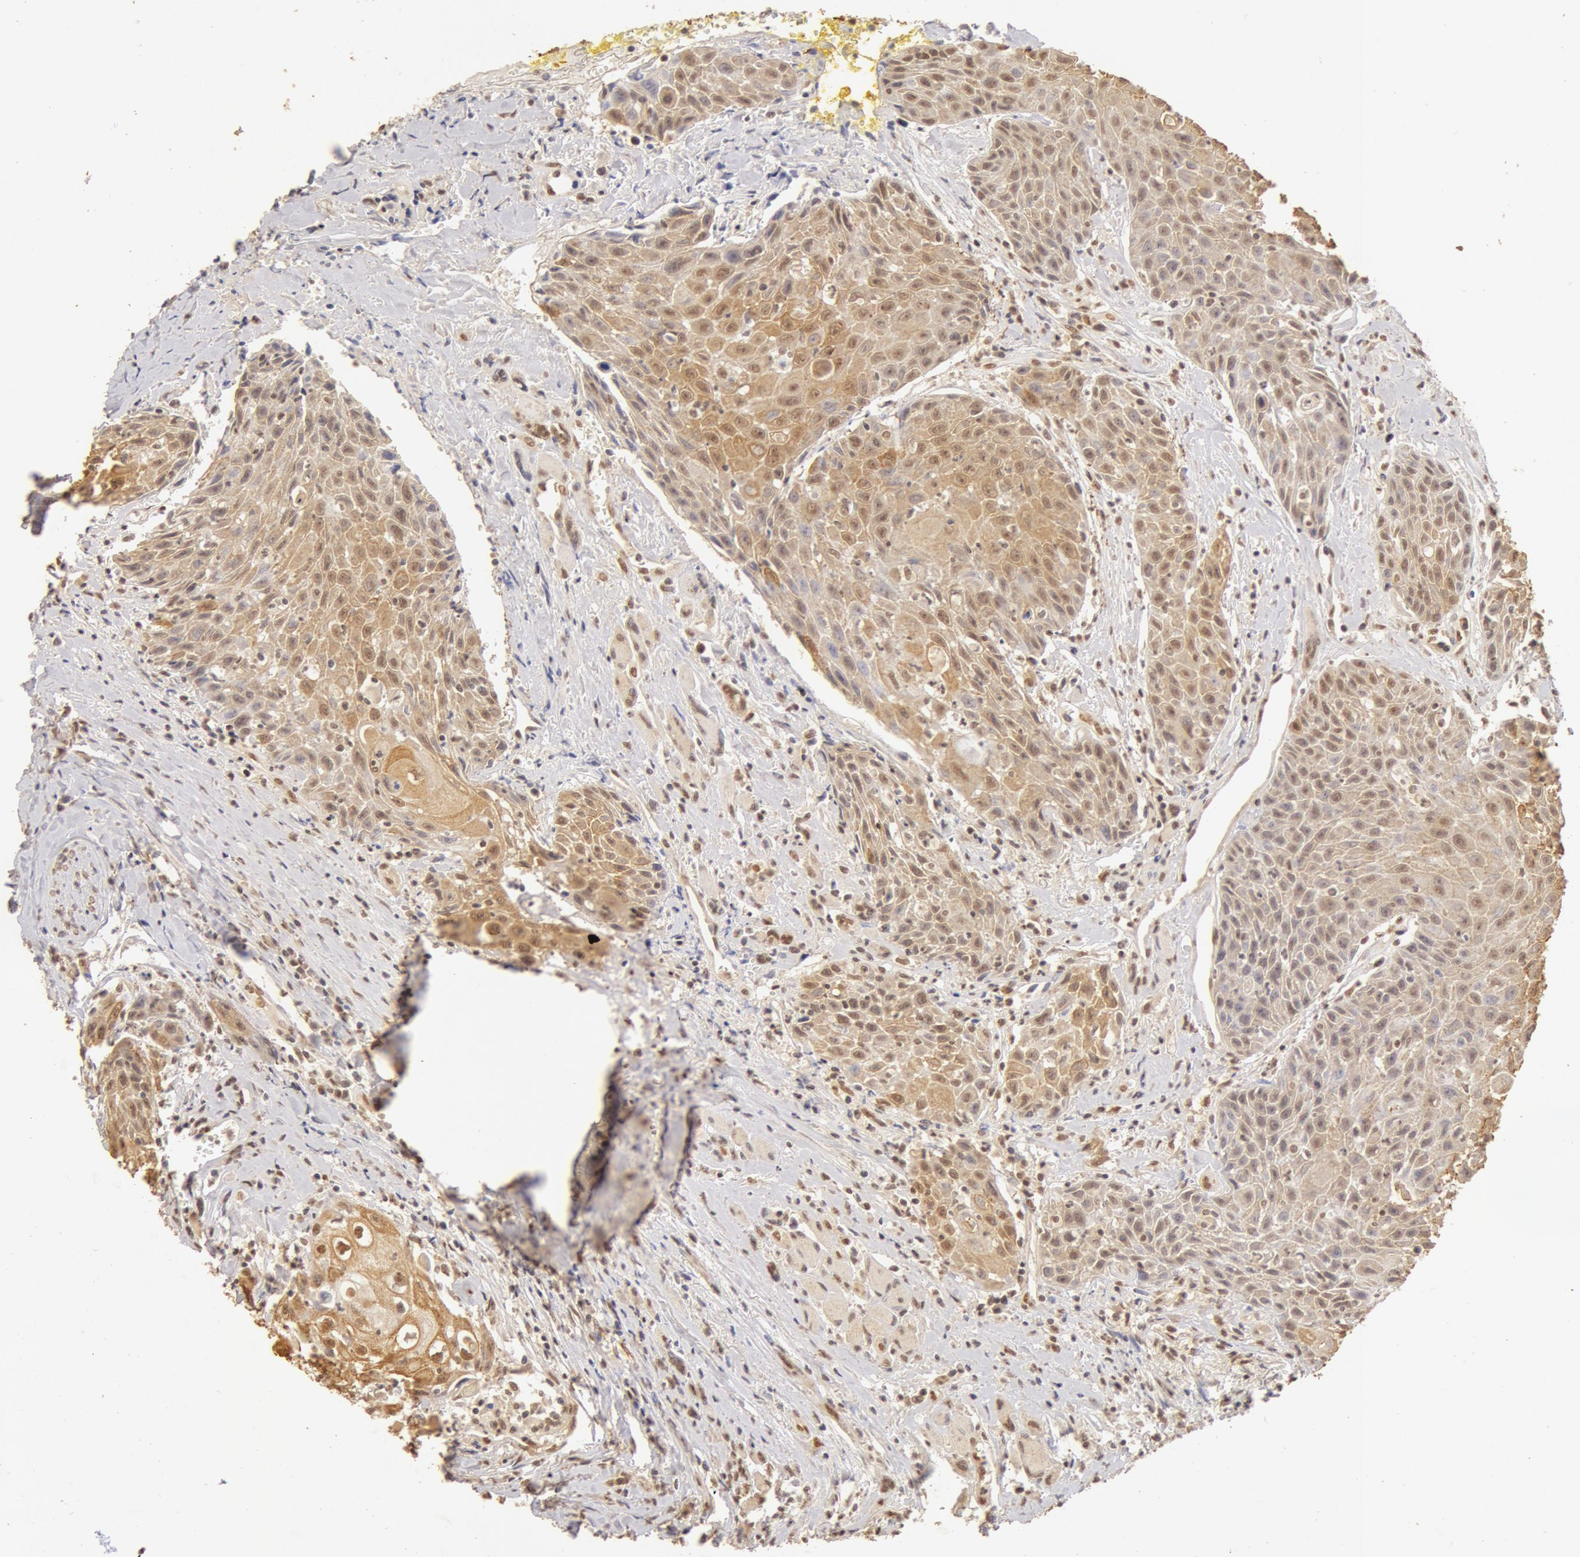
{"staining": {"intensity": "moderate", "quantity": ">75%", "location": "cytoplasmic/membranous,nuclear"}, "tissue": "head and neck cancer", "cell_type": "Tumor cells", "image_type": "cancer", "snomed": [{"axis": "morphology", "description": "Squamous cell carcinoma, NOS"}, {"axis": "topography", "description": "Oral tissue"}, {"axis": "topography", "description": "Head-Neck"}], "caption": "Immunohistochemical staining of human head and neck cancer reveals medium levels of moderate cytoplasmic/membranous and nuclear positivity in about >75% of tumor cells. (DAB (3,3'-diaminobenzidine) = brown stain, brightfield microscopy at high magnification).", "gene": "SNRNP70", "patient": {"sex": "female", "age": 82}}